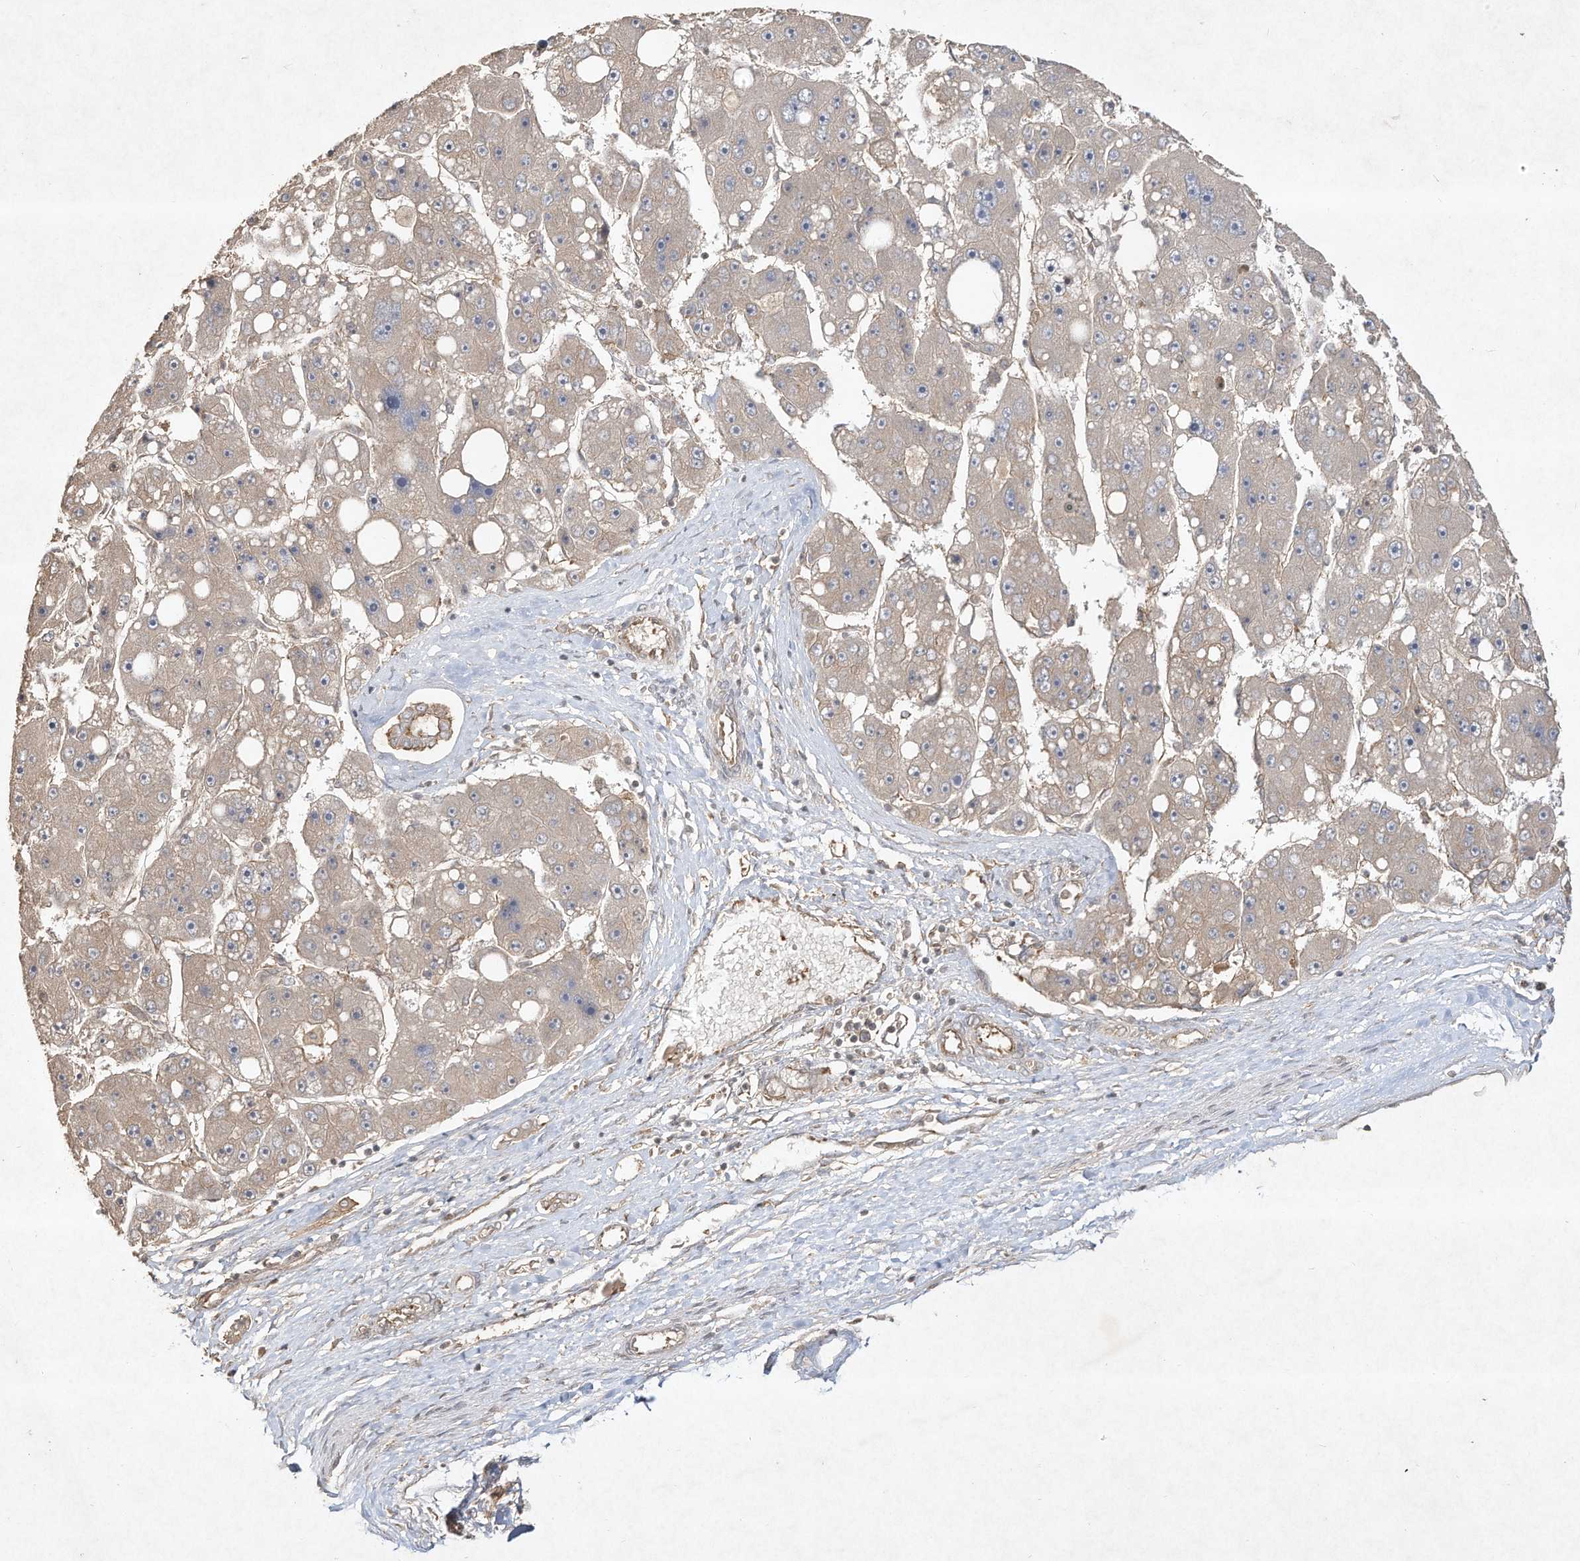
{"staining": {"intensity": "weak", "quantity": "<25%", "location": "cytoplasmic/membranous"}, "tissue": "liver cancer", "cell_type": "Tumor cells", "image_type": "cancer", "snomed": [{"axis": "morphology", "description": "Carcinoma, Hepatocellular, NOS"}, {"axis": "topography", "description": "Liver"}], "caption": "This is an immunohistochemistry (IHC) micrograph of hepatocellular carcinoma (liver). There is no expression in tumor cells.", "gene": "DYNC1I2", "patient": {"sex": "female", "age": 61}}